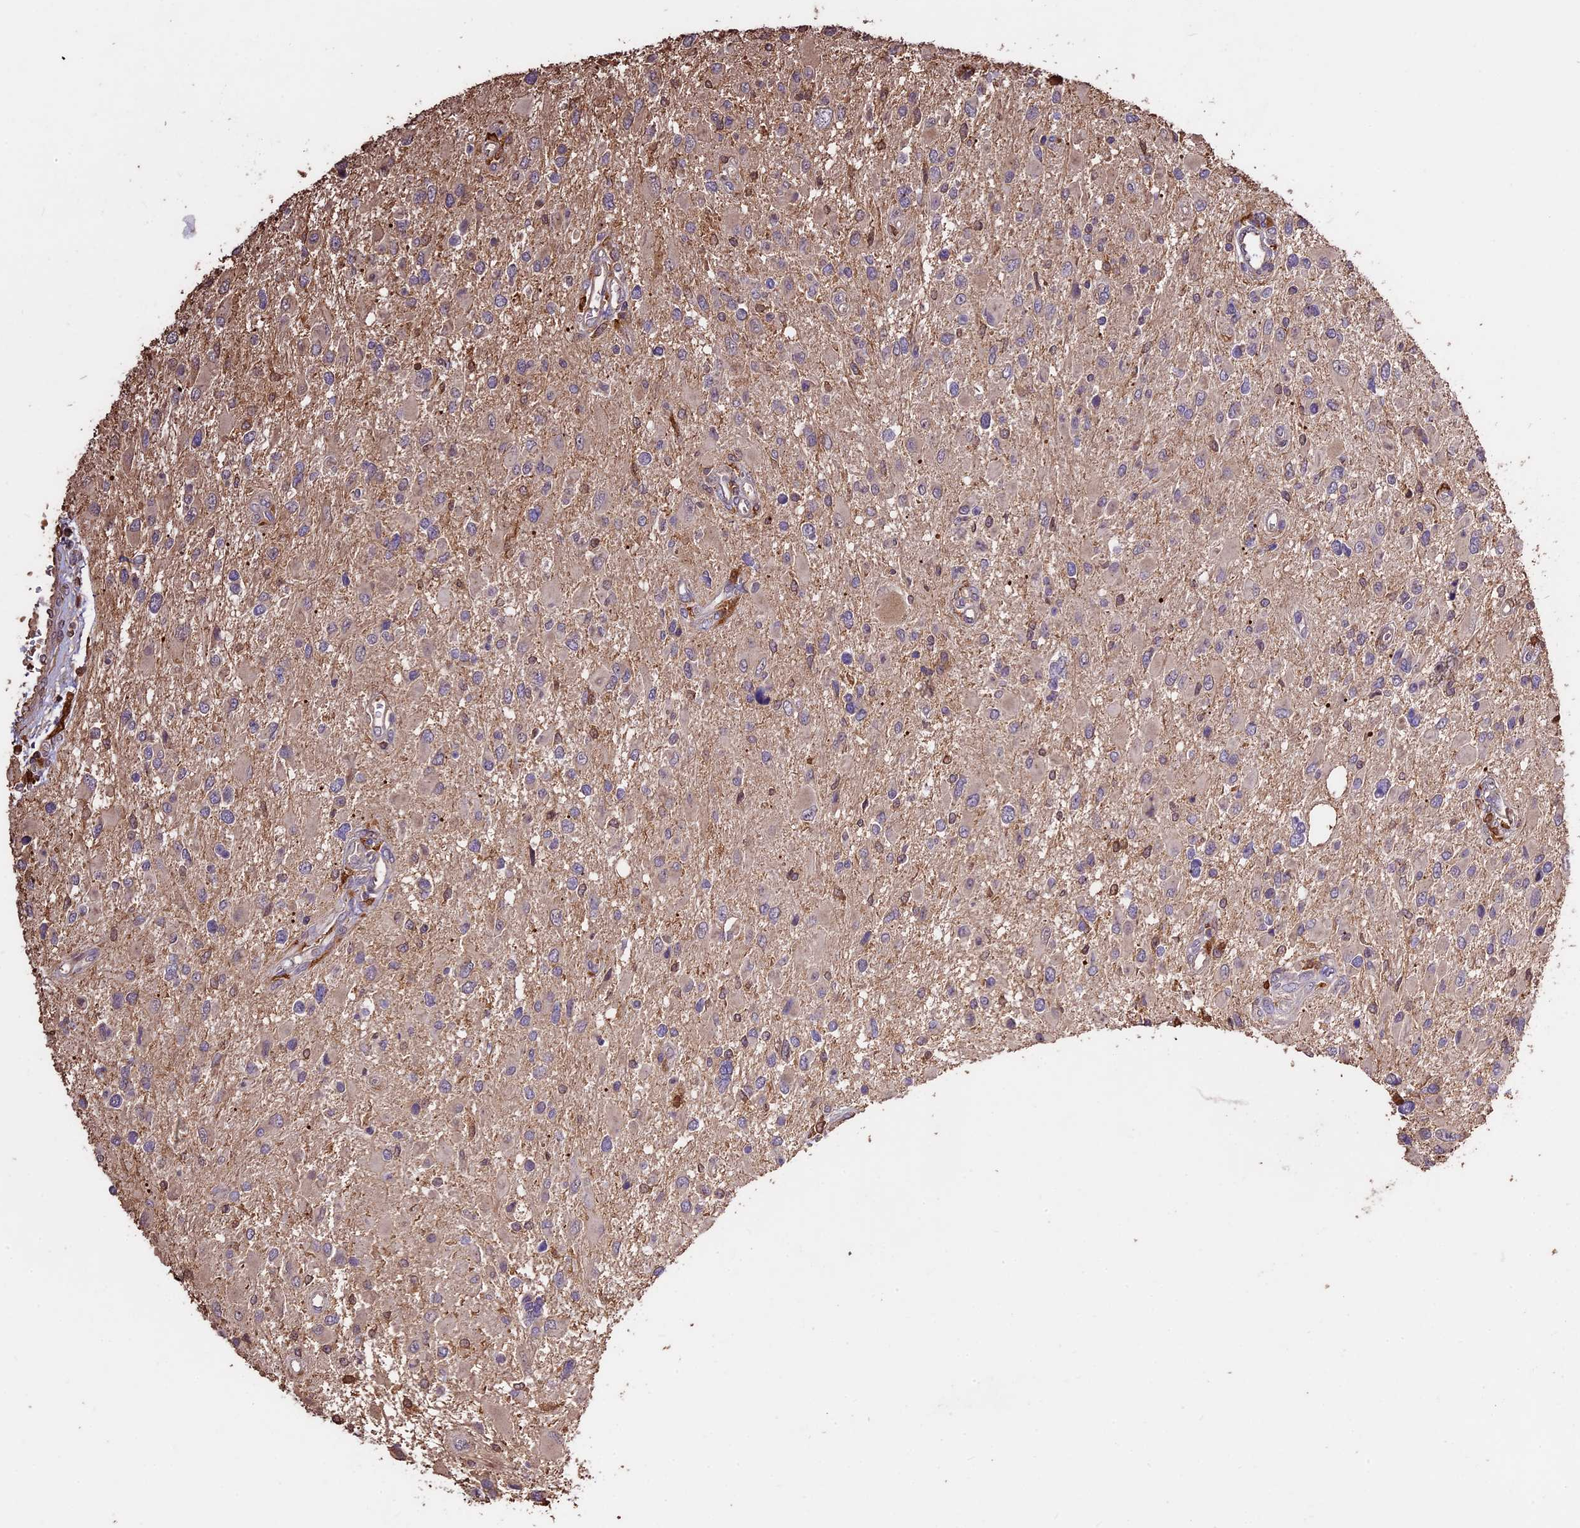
{"staining": {"intensity": "negative", "quantity": "none", "location": "none"}, "tissue": "glioma", "cell_type": "Tumor cells", "image_type": "cancer", "snomed": [{"axis": "morphology", "description": "Glioma, malignant, High grade"}, {"axis": "topography", "description": "Brain"}], "caption": "Immunohistochemical staining of human malignant glioma (high-grade) displays no significant positivity in tumor cells.", "gene": "CRLF1", "patient": {"sex": "male", "age": 53}}